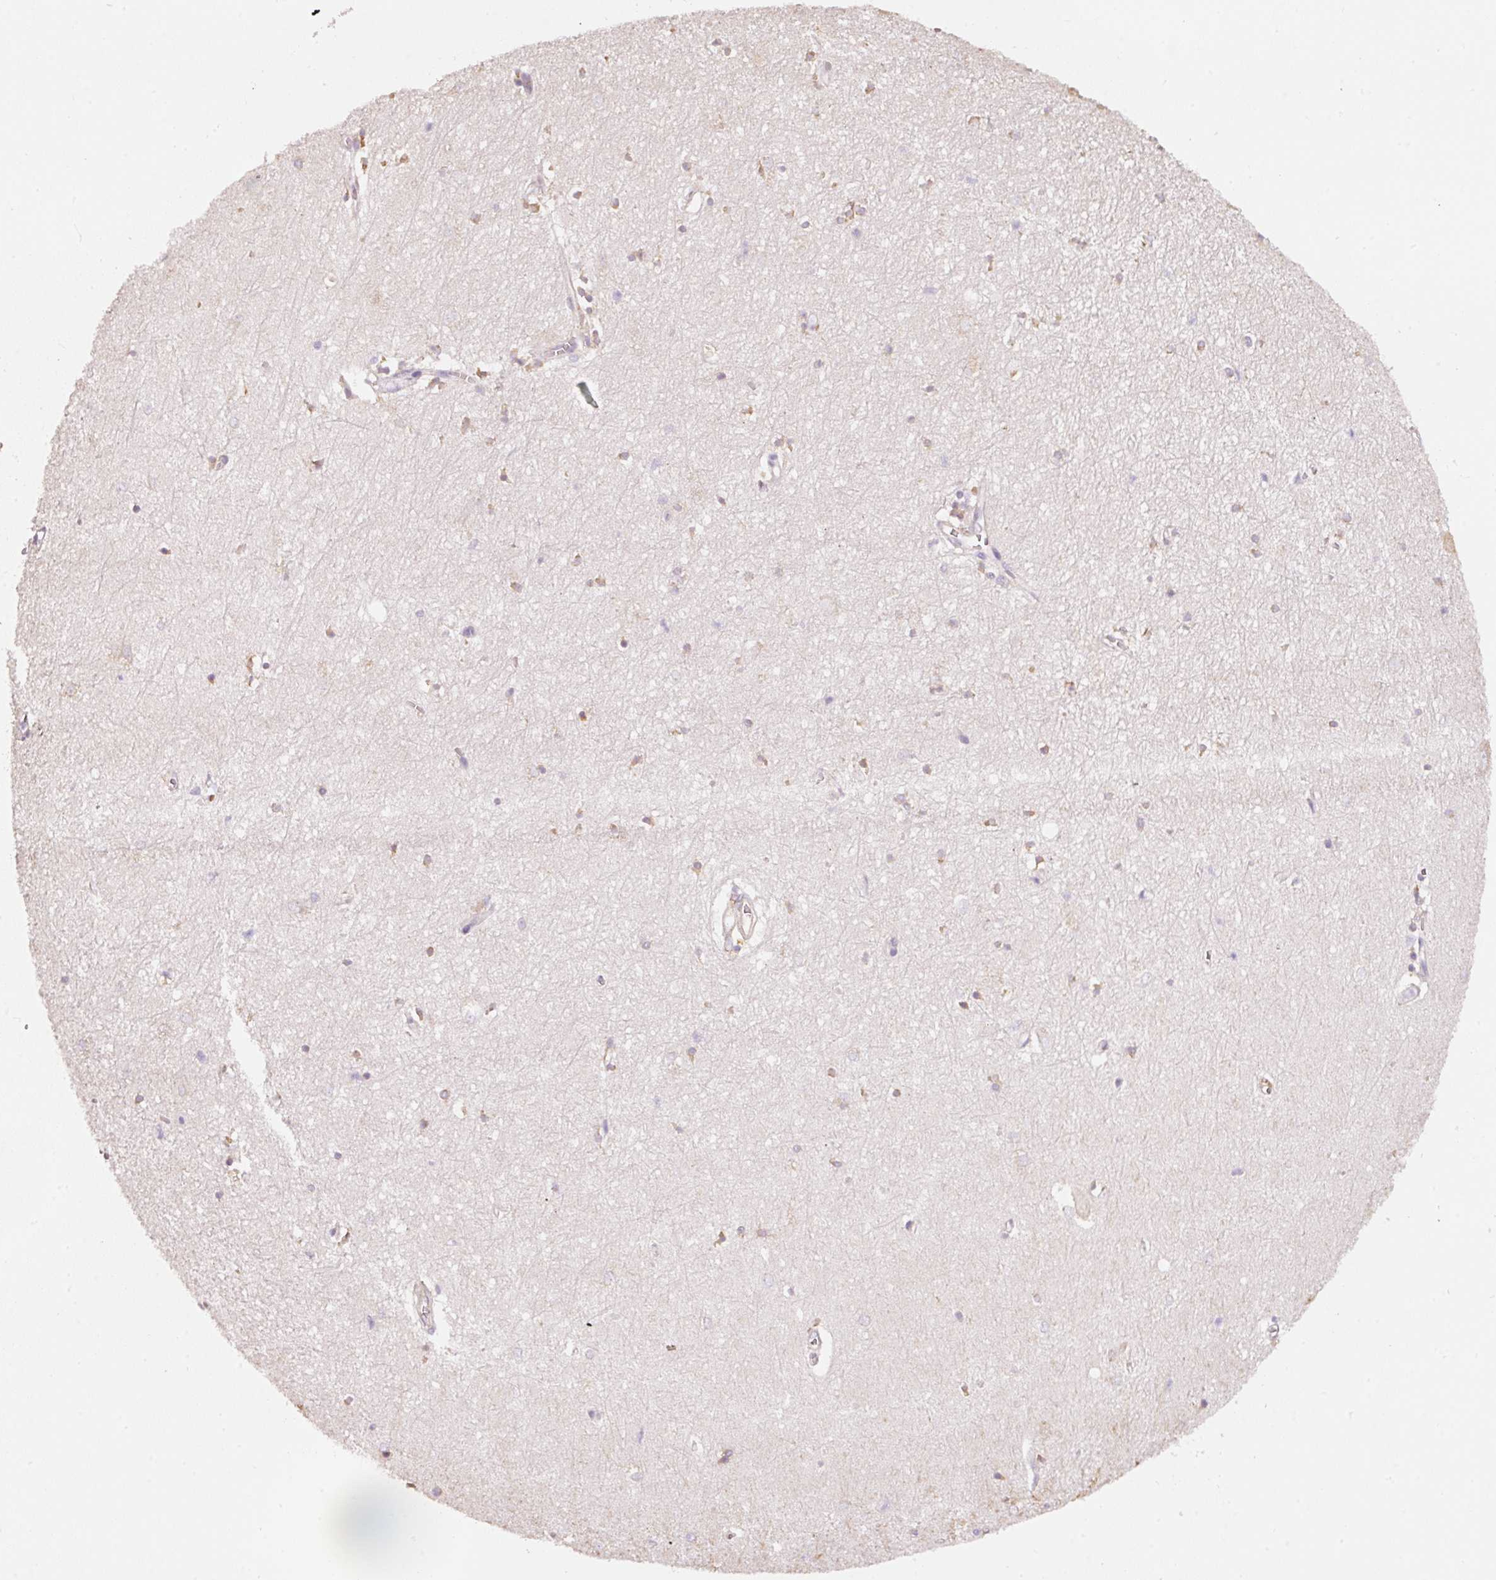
{"staining": {"intensity": "moderate", "quantity": "<25%", "location": "cytoplasmic/membranous"}, "tissue": "hippocampus", "cell_type": "Glial cells", "image_type": "normal", "snomed": [{"axis": "morphology", "description": "Normal tissue, NOS"}, {"axis": "topography", "description": "Hippocampus"}], "caption": "Immunohistochemistry (IHC) staining of normal hippocampus, which displays low levels of moderate cytoplasmic/membranous positivity in about <25% of glial cells indicating moderate cytoplasmic/membranous protein staining. The staining was performed using DAB (brown) for protein detection and nuclei were counterstained in hematoxylin (blue).", "gene": "GCG", "patient": {"sex": "female", "age": 64}}